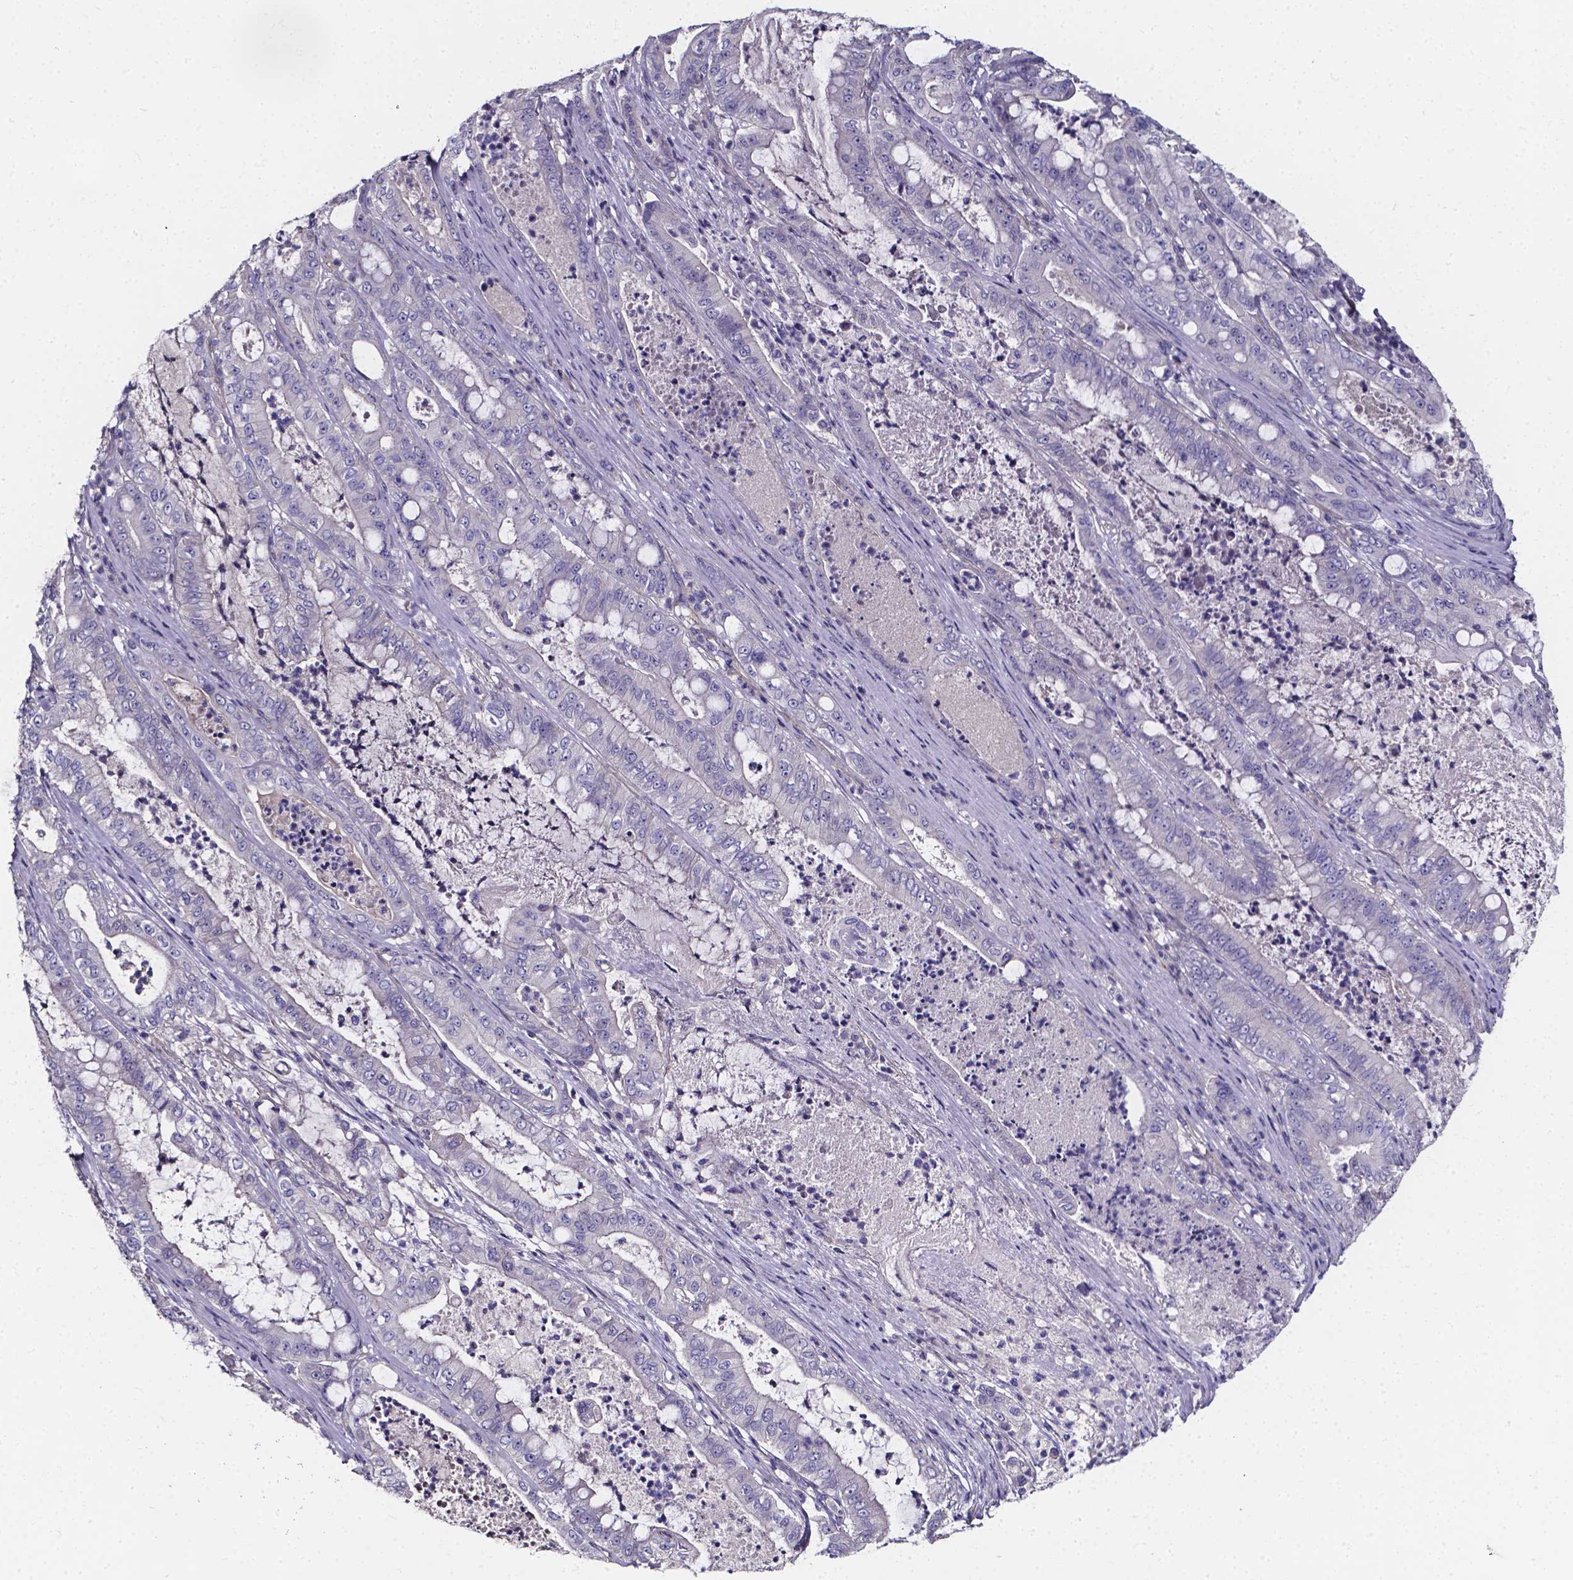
{"staining": {"intensity": "negative", "quantity": "none", "location": "none"}, "tissue": "pancreatic cancer", "cell_type": "Tumor cells", "image_type": "cancer", "snomed": [{"axis": "morphology", "description": "Adenocarcinoma, NOS"}, {"axis": "topography", "description": "Pancreas"}], "caption": "High magnification brightfield microscopy of pancreatic cancer stained with DAB (brown) and counterstained with hematoxylin (blue): tumor cells show no significant positivity.", "gene": "CACNG8", "patient": {"sex": "male", "age": 71}}